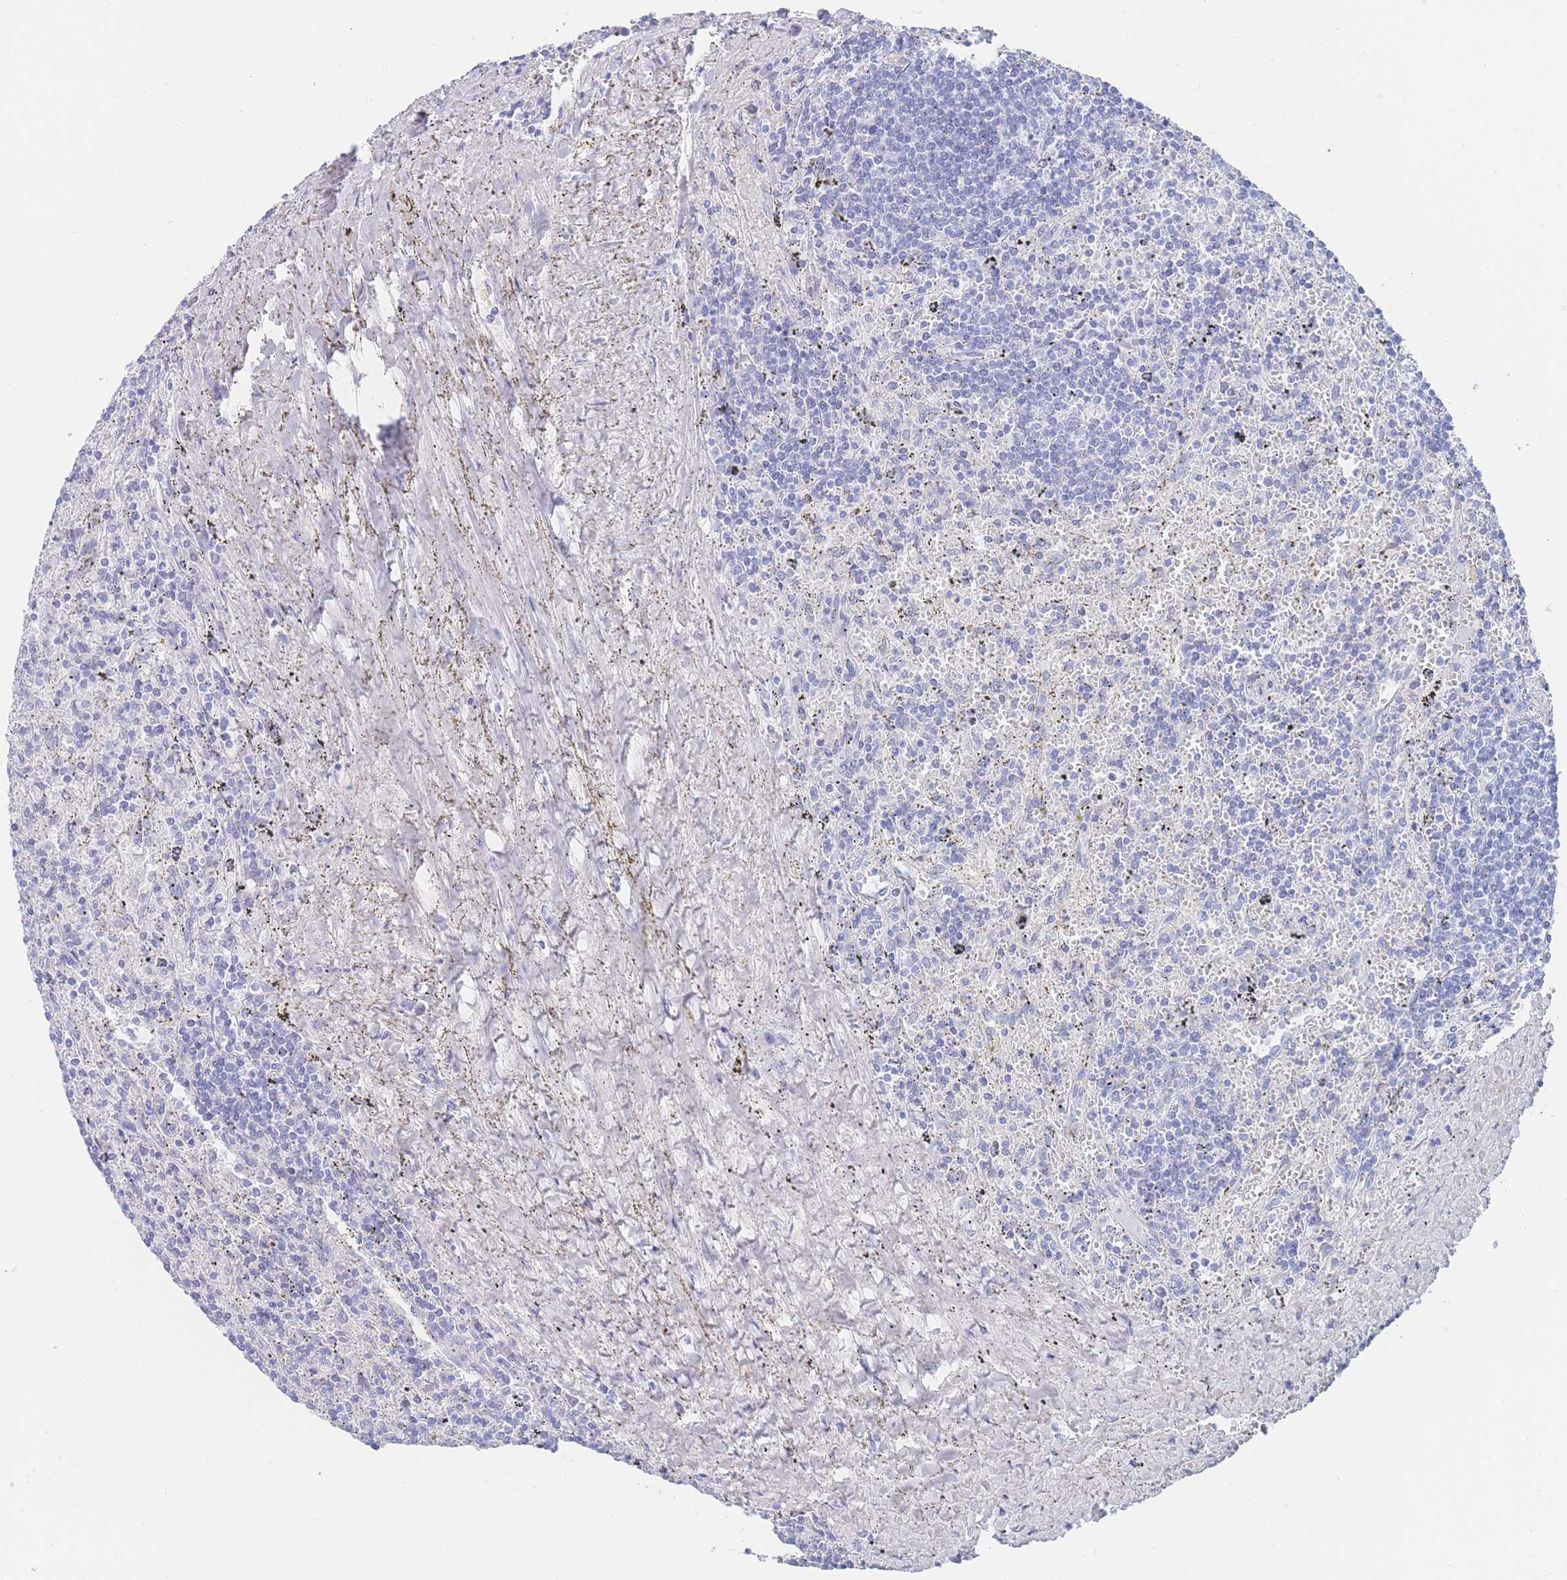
{"staining": {"intensity": "negative", "quantity": "none", "location": "none"}, "tissue": "lymphoma", "cell_type": "Tumor cells", "image_type": "cancer", "snomed": [{"axis": "morphology", "description": "Malignant lymphoma, non-Hodgkin's type, Low grade"}, {"axis": "topography", "description": "Spleen"}], "caption": "A high-resolution micrograph shows immunohistochemistry (IHC) staining of malignant lymphoma, non-Hodgkin's type (low-grade), which exhibits no significant positivity in tumor cells. (DAB immunohistochemistry (IHC) with hematoxylin counter stain).", "gene": "LRRC37A", "patient": {"sex": "male", "age": 76}}